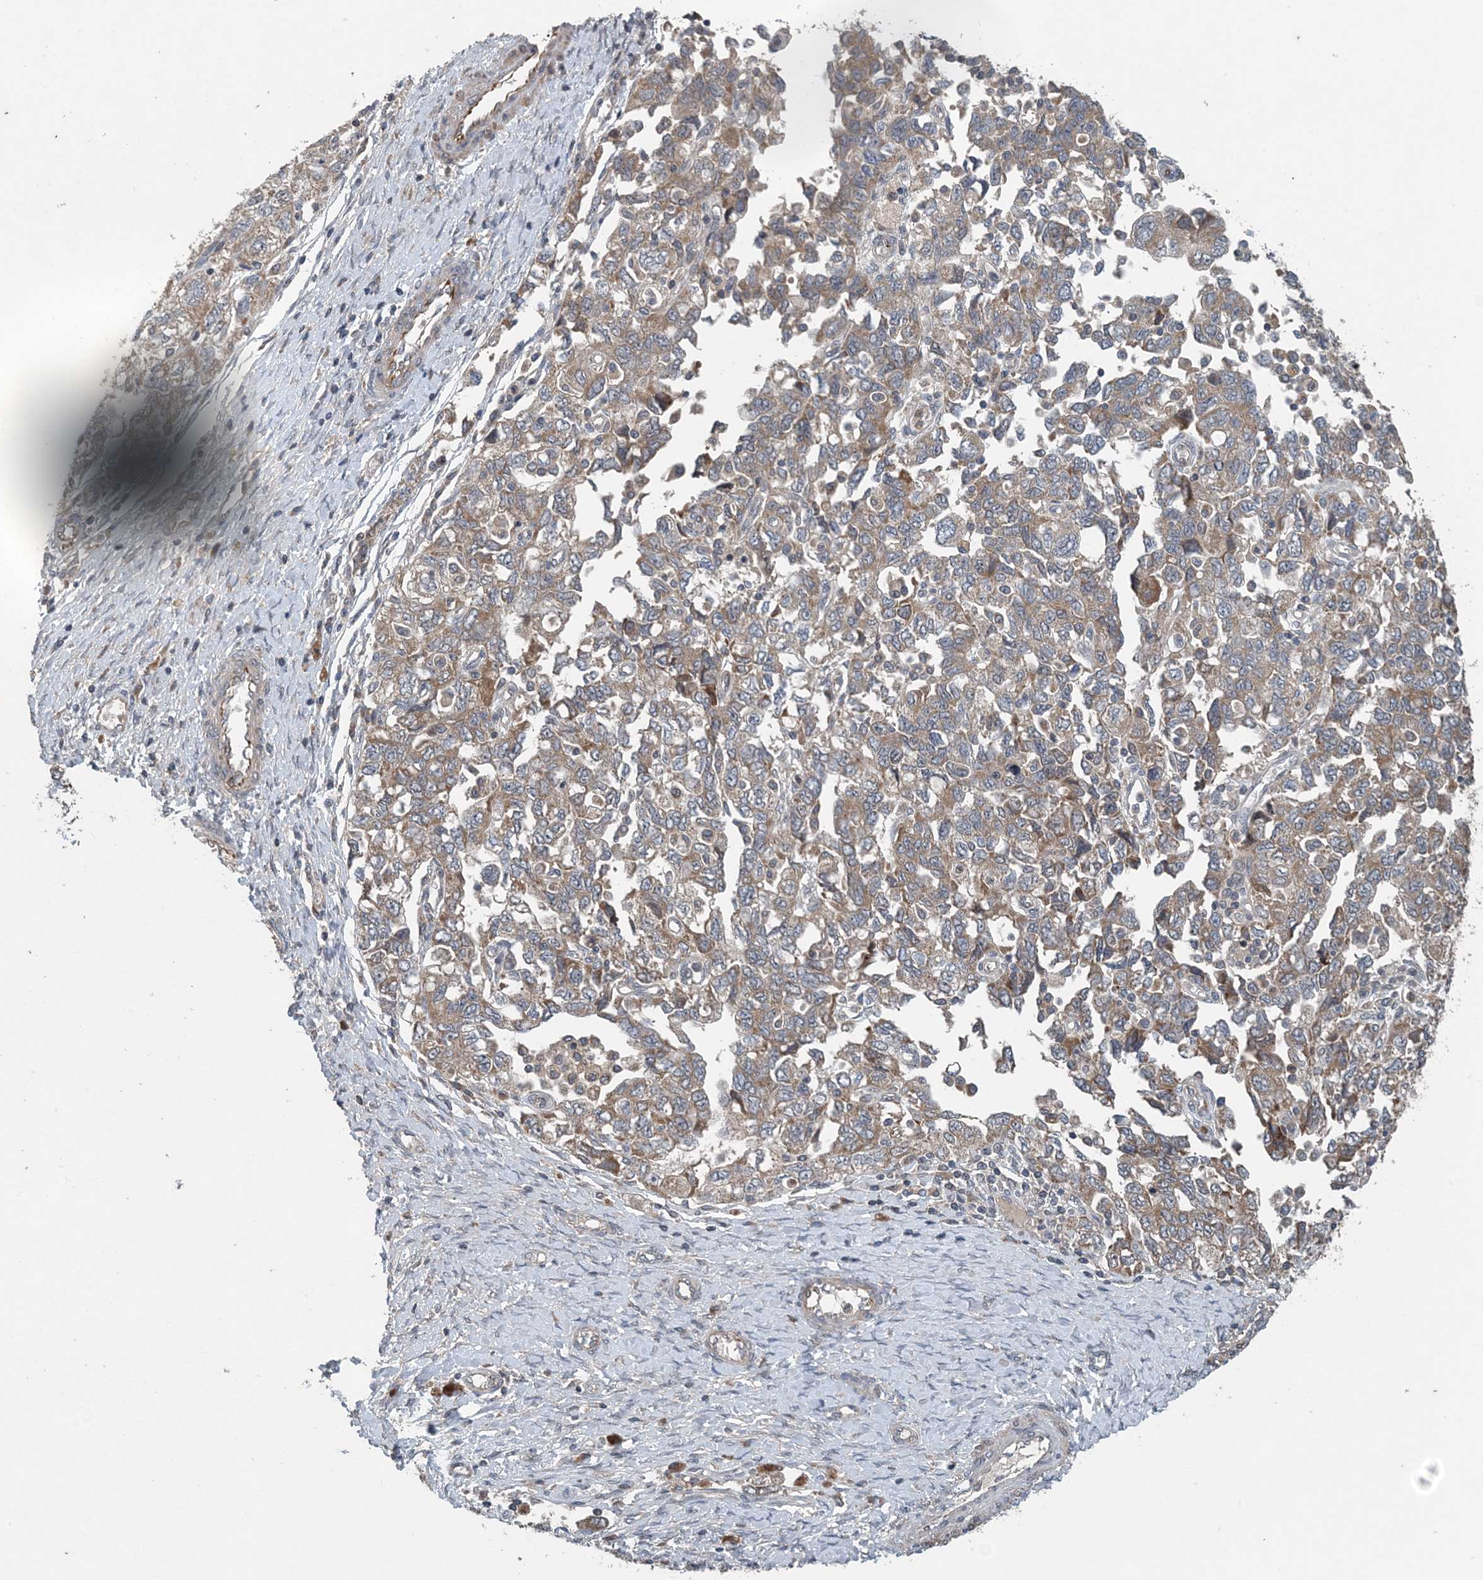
{"staining": {"intensity": "weak", "quantity": "25%-75%", "location": "cytoplasmic/membranous"}, "tissue": "ovarian cancer", "cell_type": "Tumor cells", "image_type": "cancer", "snomed": [{"axis": "morphology", "description": "Carcinoma, NOS"}, {"axis": "morphology", "description": "Cystadenocarcinoma, serous, NOS"}, {"axis": "topography", "description": "Ovary"}], "caption": "This is an image of immunohistochemistry (IHC) staining of ovarian carcinoma, which shows weak expression in the cytoplasmic/membranous of tumor cells.", "gene": "MYO9B", "patient": {"sex": "female", "age": 69}}